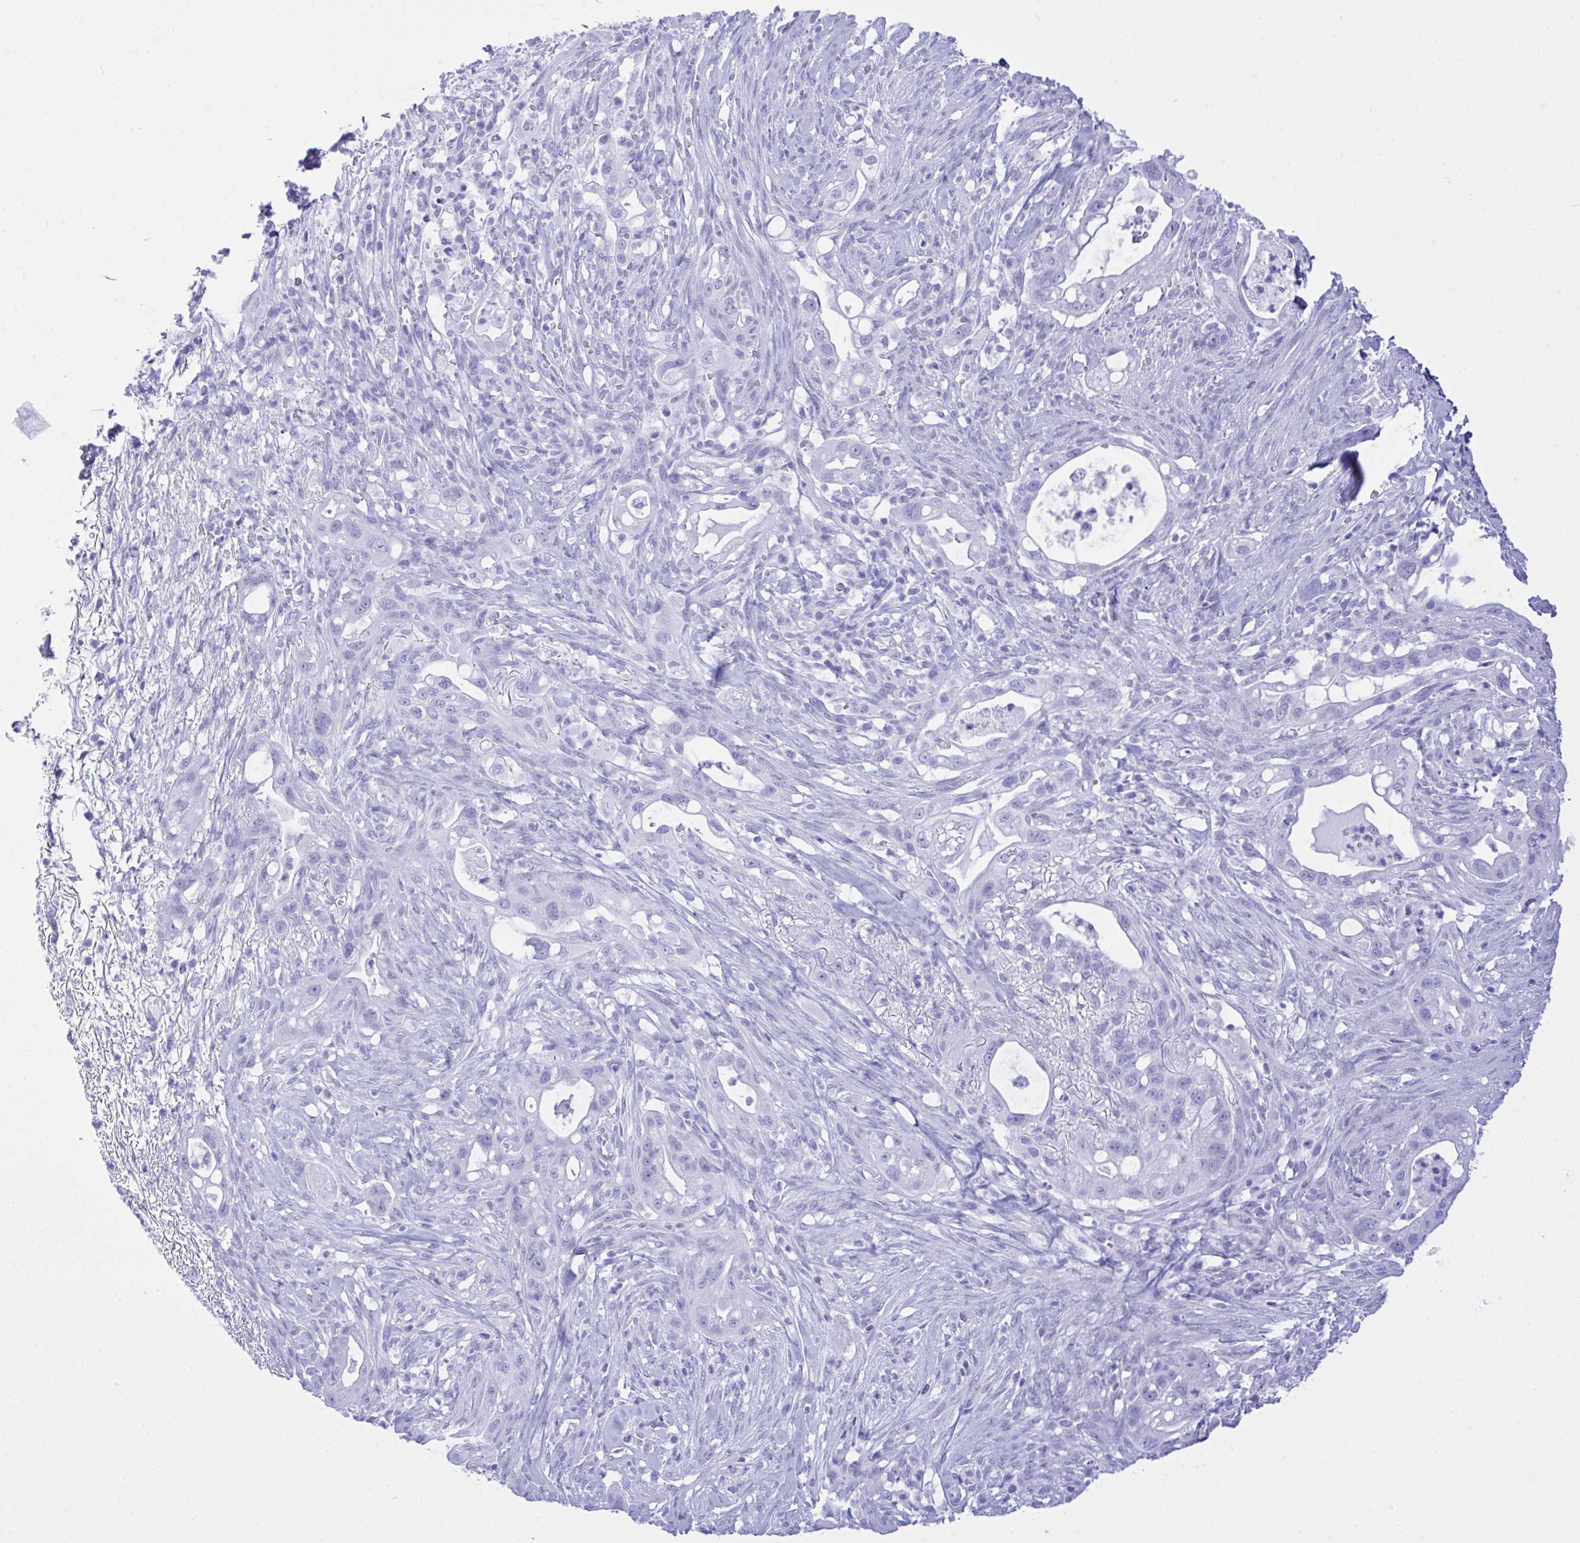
{"staining": {"intensity": "negative", "quantity": "none", "location": "none"}, "tissue": "pancreatic cancer", "cell_type": "Tumor cells", "image_type": "cancer", "snomed": [{"axis": "morphology", "description": "Adenocarcinoma, NOS"}, {"axis": "topography", "description": "Pancreas"}], "caption": "Immunohistochemistry image of neoplastic tissue: human pancreatic adenocarcinoma stained with DAB displays no significant protein expression in tumor cells. (Brightfield microscopy of DAB (3,3'-diaminobenzidine) immunohistochemistry (IHC) at high magnification).", "gene": "SELENOV", "patient": {"sex": "male", "age": 44}}